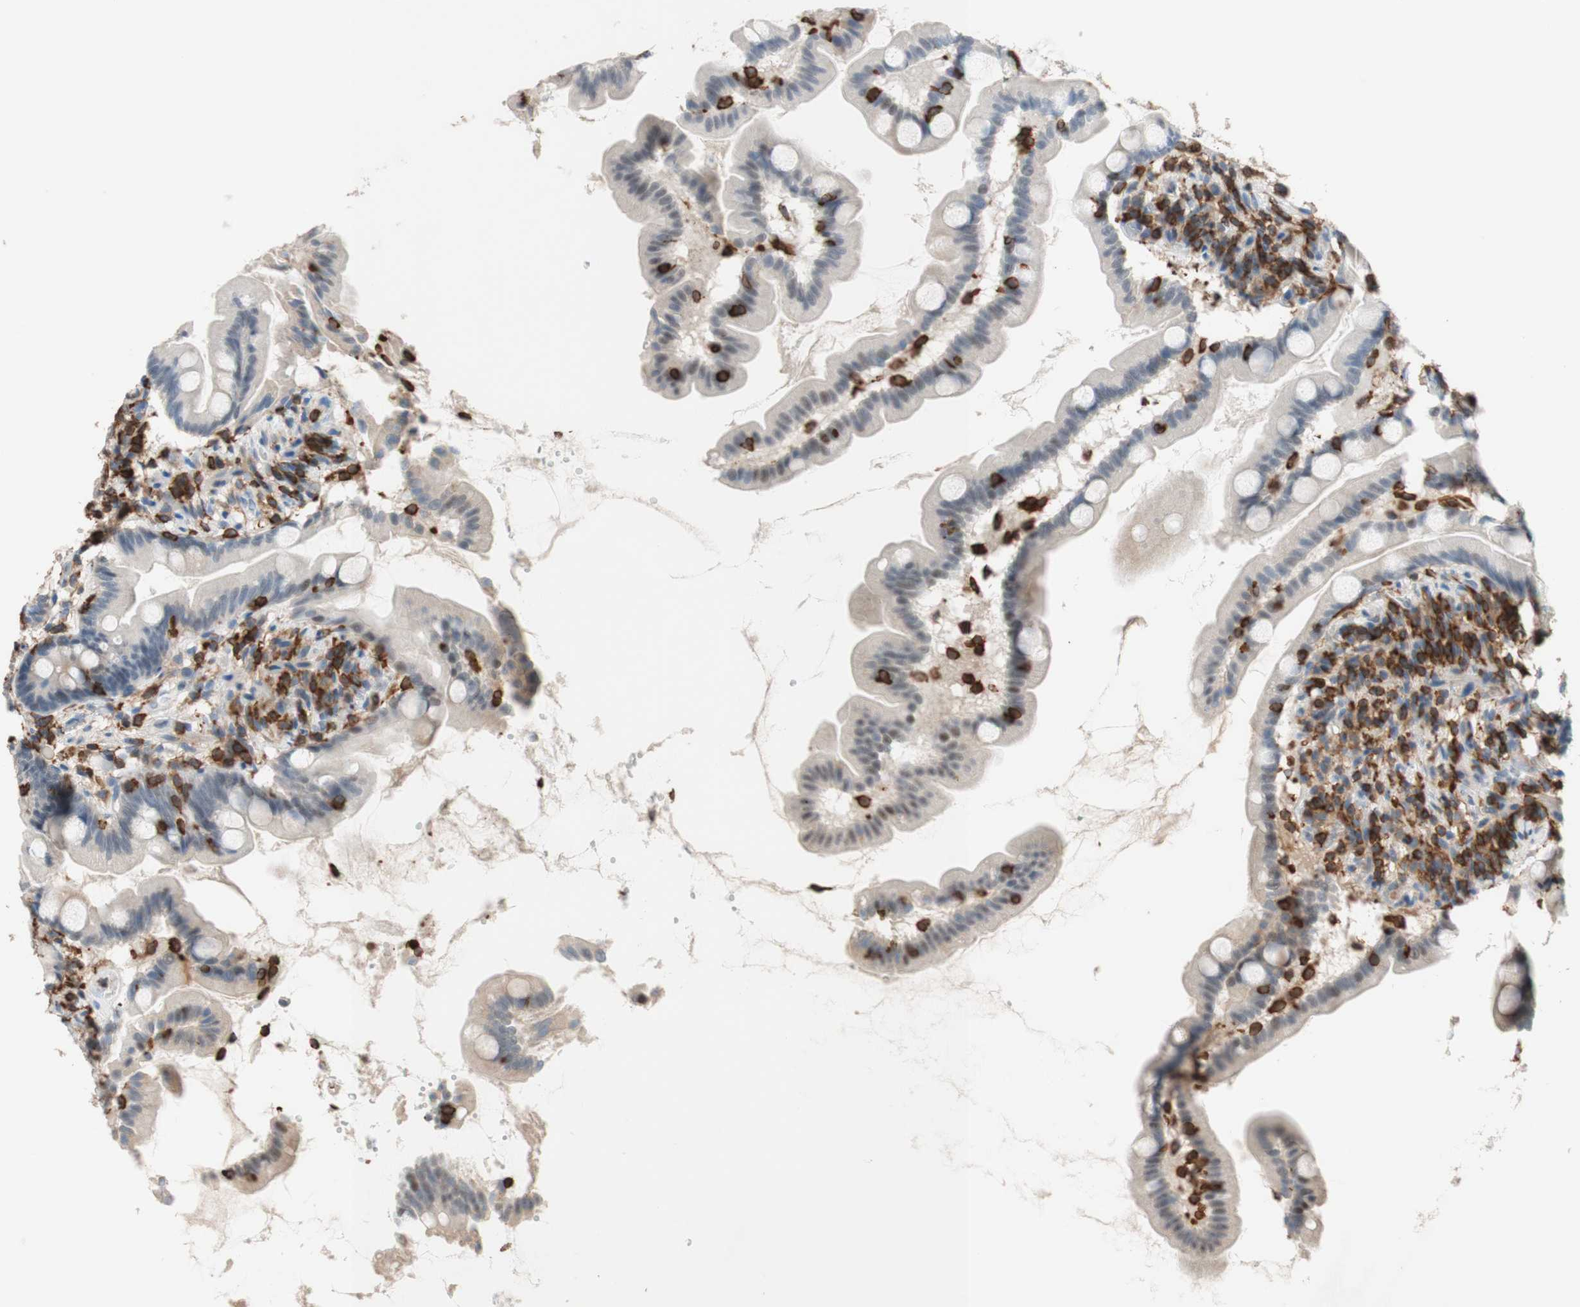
{"staining": {"intensity": "negative", "quantity": "none", "location": "none"}, "tissue": "small intestine", "cell_type": "Glandular cells", "image_type": "normal", "snomed": [{"axis": "morphology", "description": "Normal tissue, NOS"}, {"axis": "topography", "description": "Small intestine"}], "caption": "Immunohistochemistry (IHC) of unremarkable small intestine displays no positivity in glandular cells.", "gene": "SPINK6", "patient": {"sex": "female", "age": 56}}